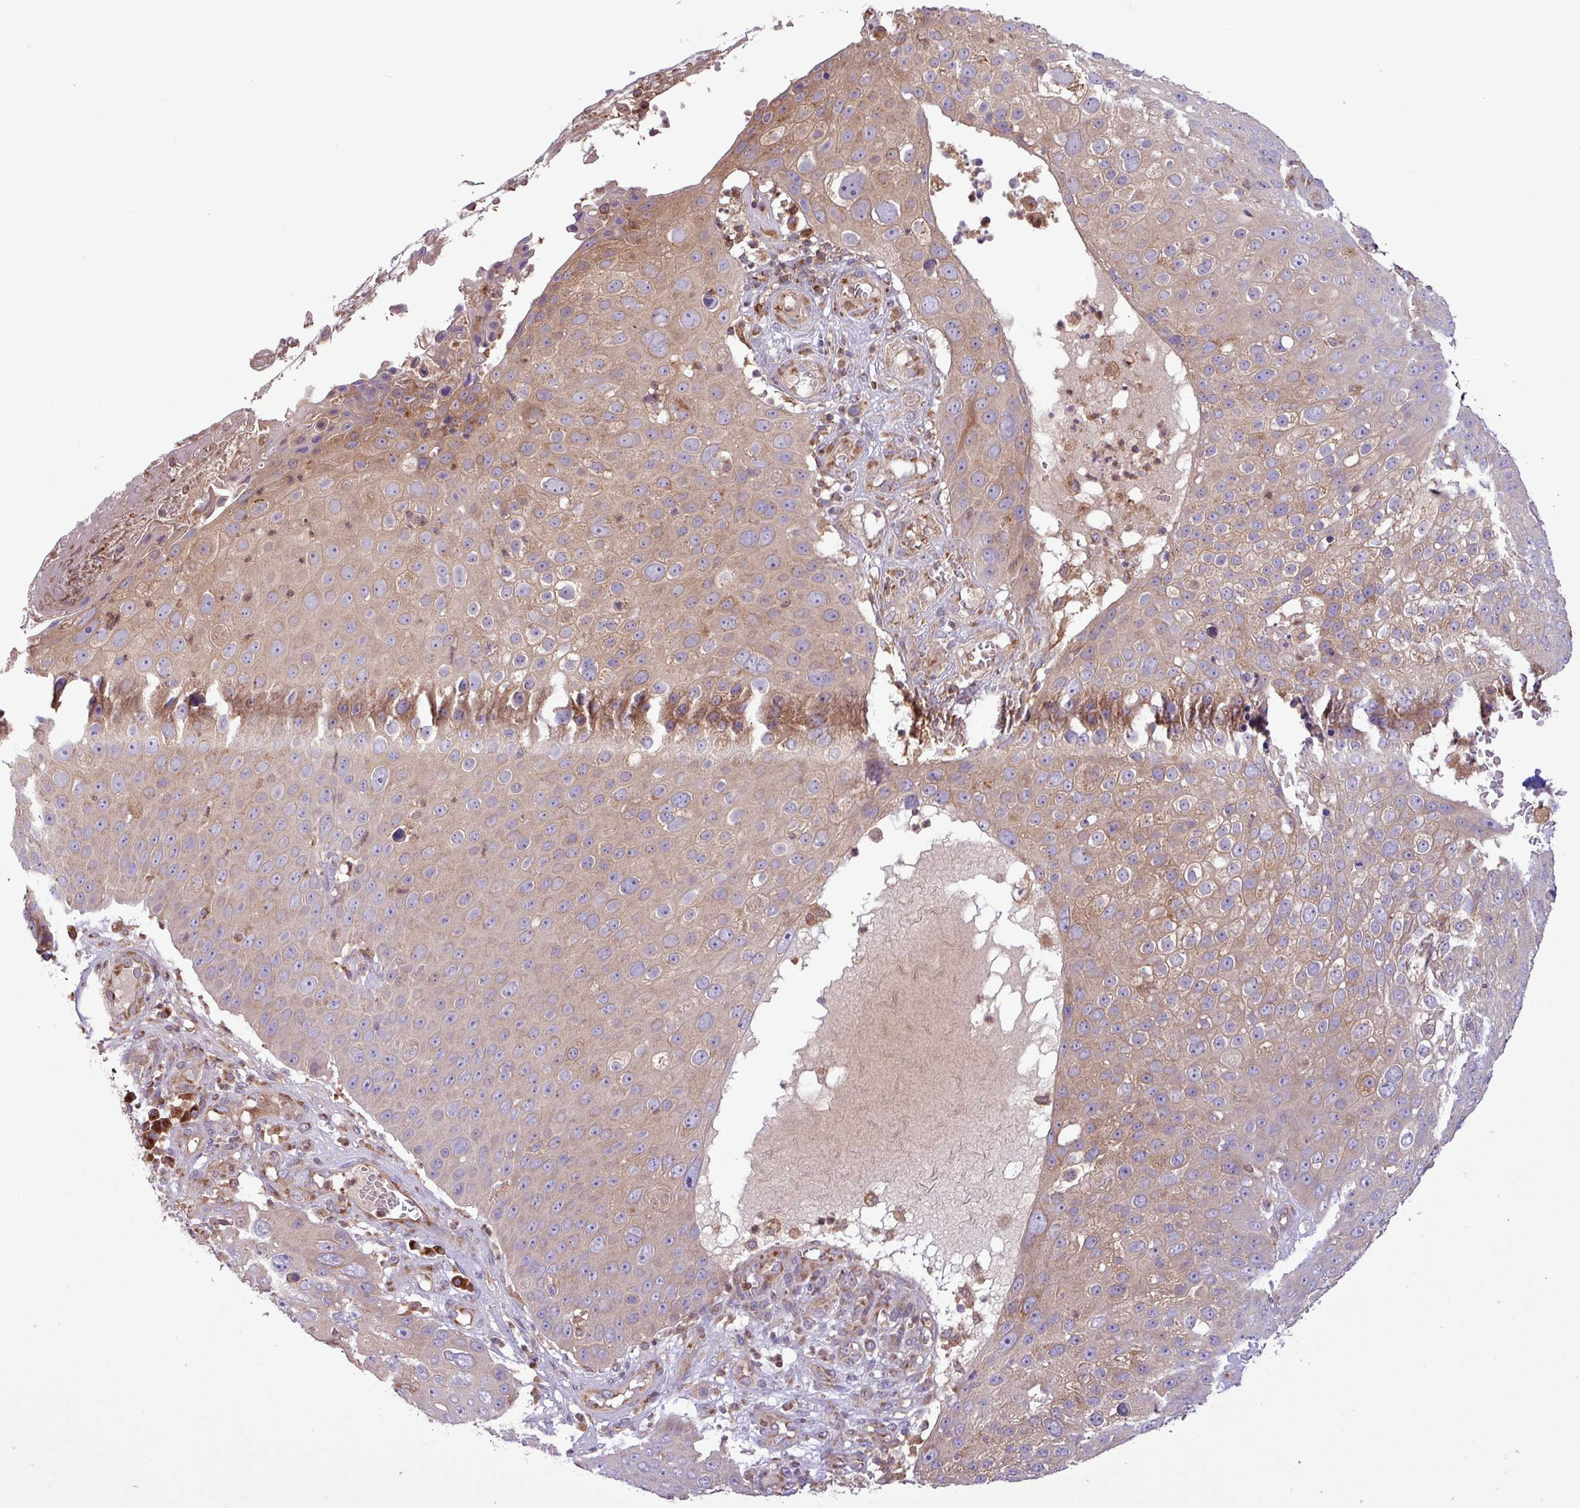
{"staining": {"intensity": "weak", "quantity": "25%-75%", "location": "cytoplasmic/membranous"}, "tissue": "skin cancer", "cell_type": "Tumor cells", "image_type": "cancer", "snomed": [{"axis": "morphology", "description": "Squamous cell carcinoma, NOS"}, {"axis": "topography", "description": "Skin"}], "caption": "High-power microscopy captured an immunohistochemistry (IHC) photomicrograph of skin squamous cell carcinoma, revealing weak cytoplasmic/membranous staining in approximately 25%-75% of tumor cells. (DAB (3,3'-diaminobenzidine) IHC with brightfield microscopy, high magnification).", "gene": "RAB19", "patient": {"sex": "male", "age": 71}}